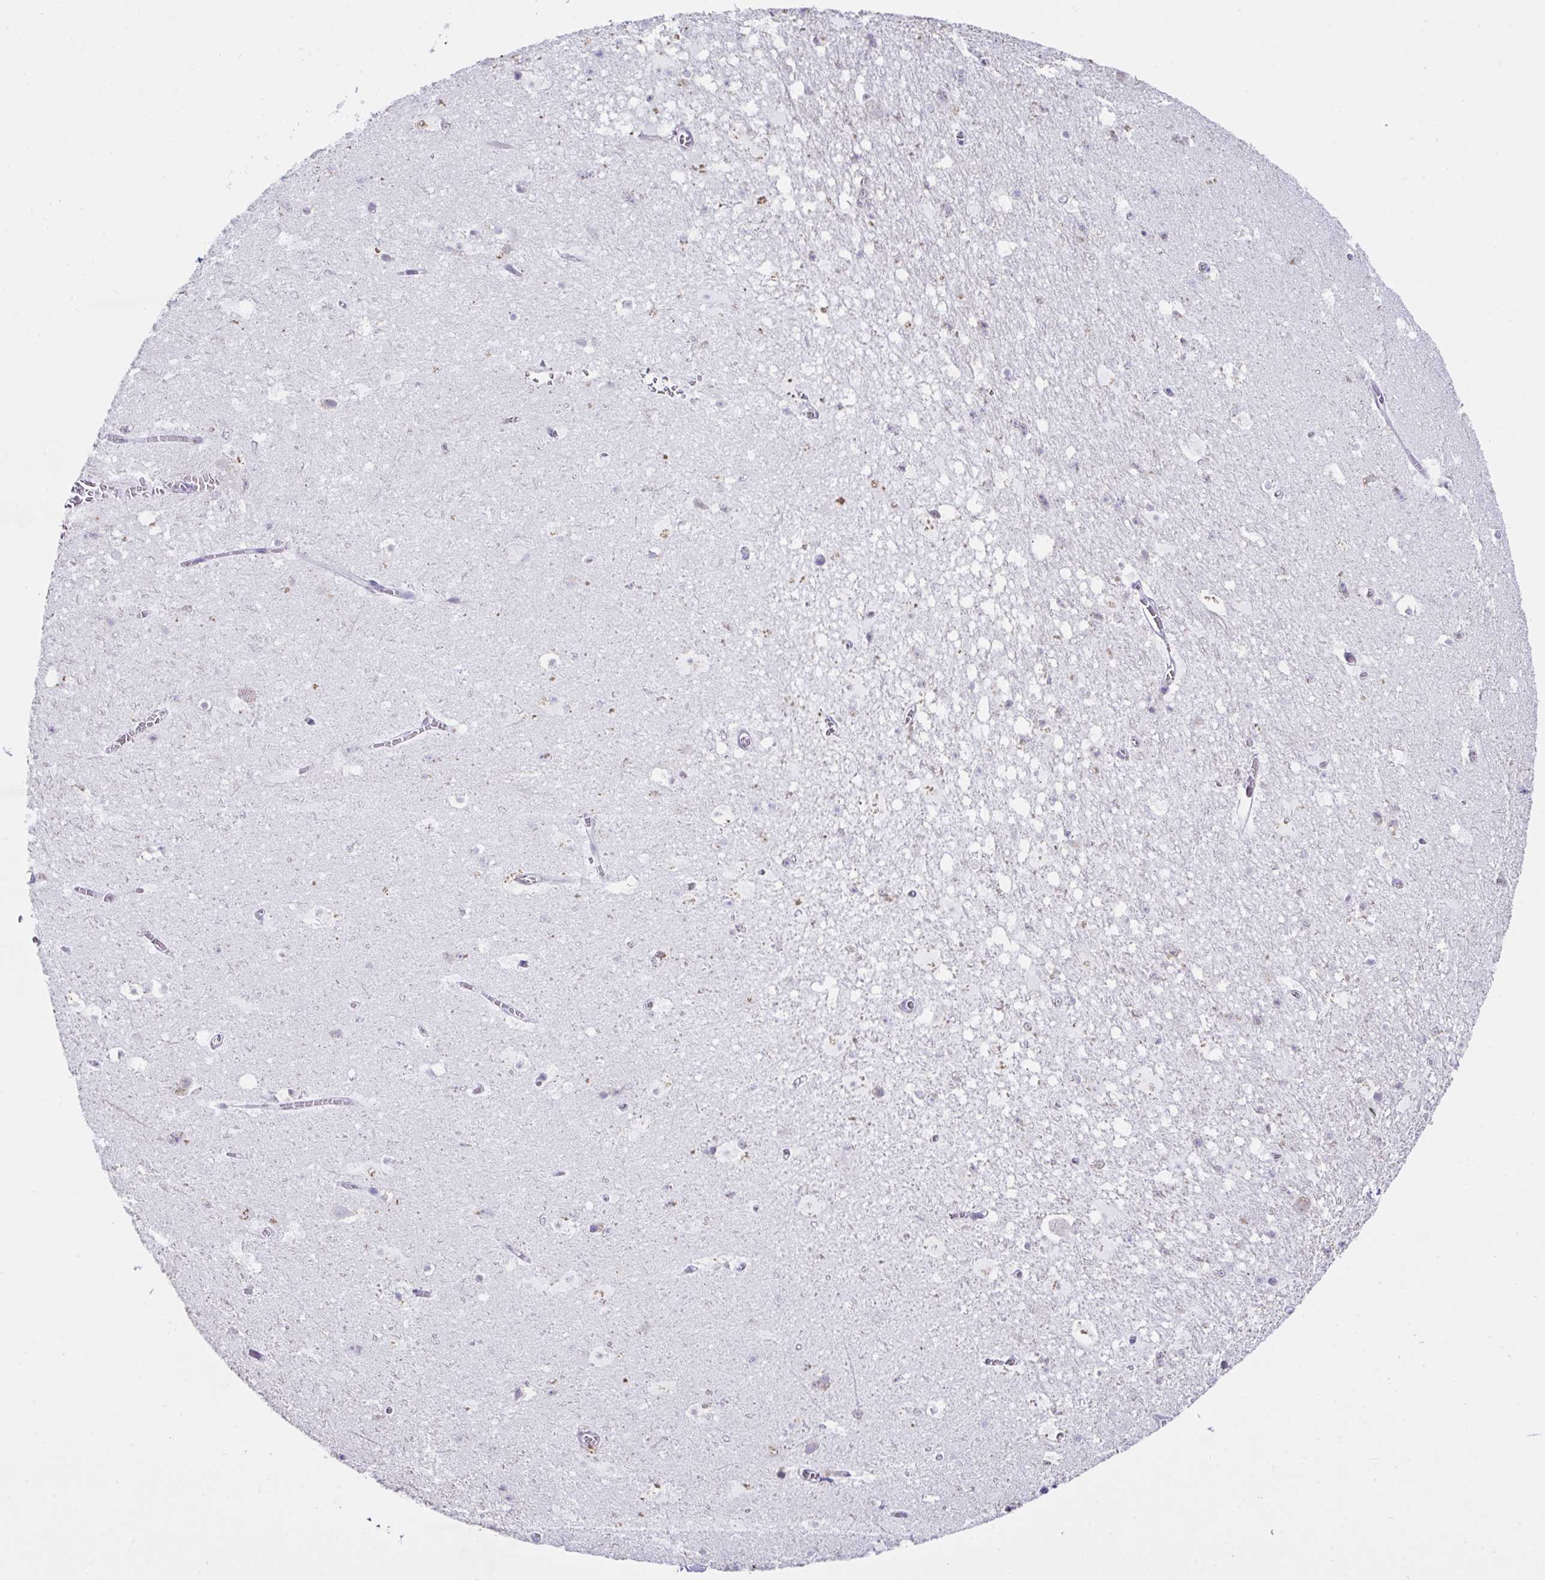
{"staining": {"intensity": "negative", "quantity": "none", "location": "none"}, "tissue": "hippocampus", "cell_type": "Glial cells", "image_type": "normal", "snomed": [{"axis": "morphology", "description": "Normal tissue, NOS"}, {"axis": "topography", "description": "Hippocampus"}], "caption": "This is a histopathology image of immunohistochemistry (IHC) staining of benign hippocampus, which shows no staining in glial cells. (DAB IHC, high magnification).", "gene": "FAU", "patient": {"sex": "female", "age": 42}}